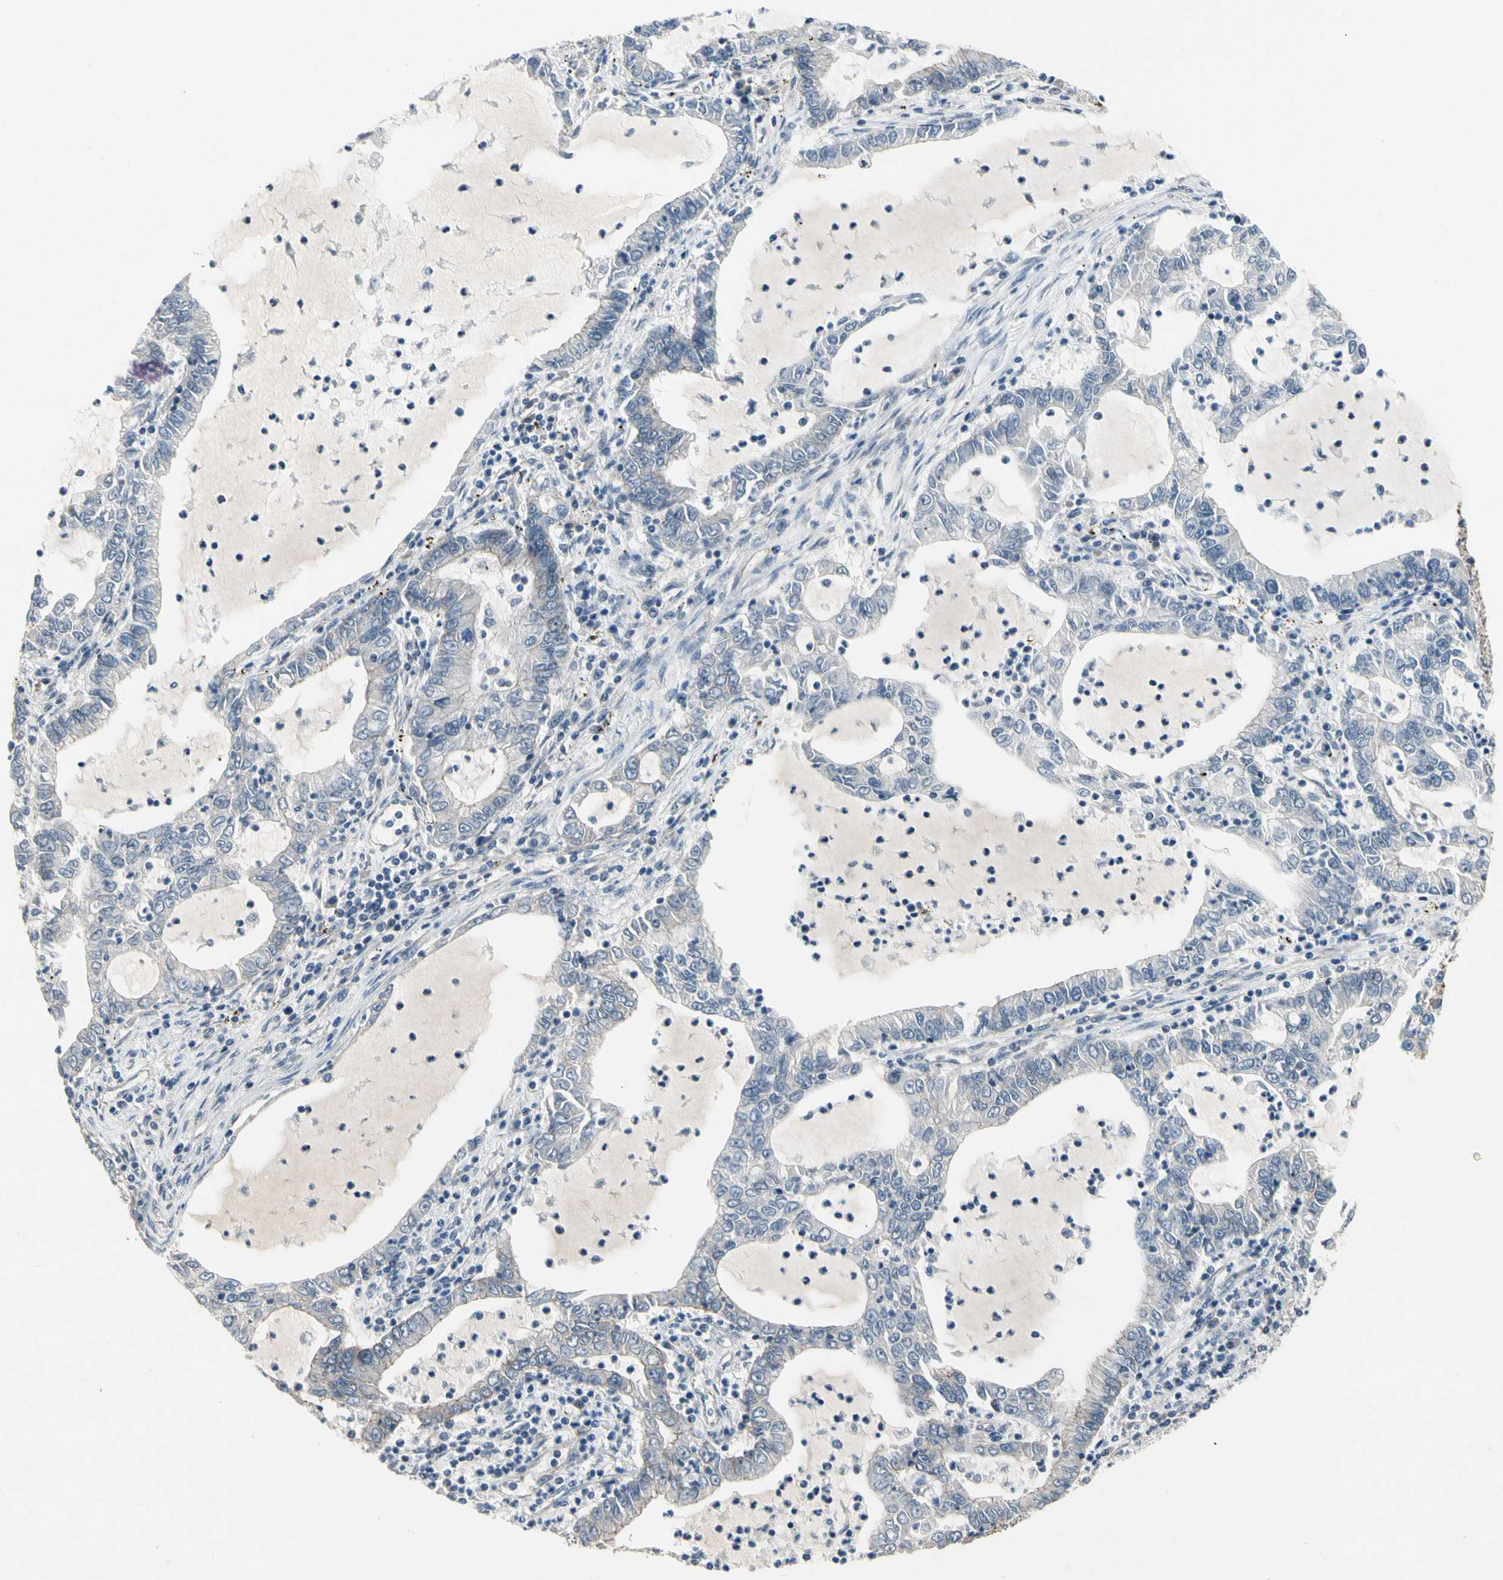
{"staining": {"intensity": "negative", "quantity": "none", "location": "none"}, "tissue": "lung cancer", "cell_type": "Tumor cells", "image_type": "cancer", "snomed": [{"axis": "morphology", "description": "Adenocarcinoma, NOS"}, {"axis": "topography", "description": "Lung"}], "caption": "This is a histopathology image of immunohistochemistry staining of lung cancer, which shows no expression in tumor cells.", "gene": "LGR6", "patient": {"sex": "female", "age": 51}}